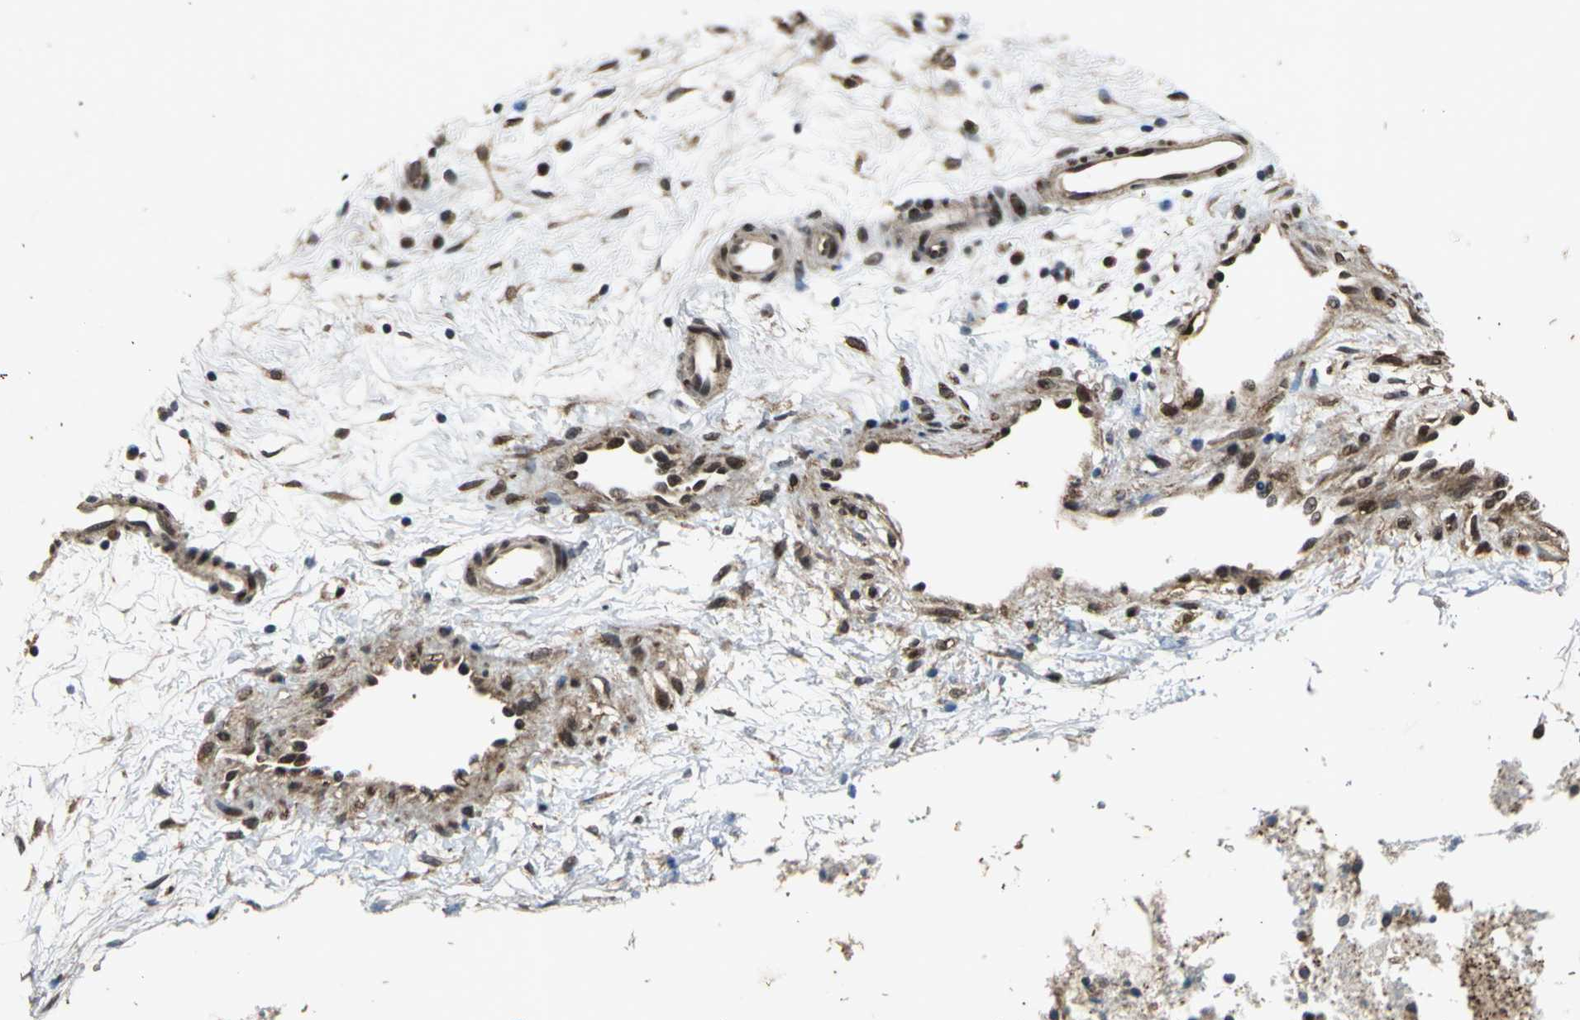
{"staining": {"intensity": "moderate", "quantity": "25%-75%", "location": "cytoplasmic/membranous,nuclear"}, "tissue": "nasopharynx", "cell_type": "Respiratory epithelial cells", "image_type": "normal", "snomed": [{"axis": "morphology", "description": "Normal tissue, NOS"}, {"axis": "topography", "description": "Nasopharynx"}], "caption": "Normal nasopharynx was stained to show a protein in brown. There is medium levels of moderate cytoplasmic/membranous,nuclear staining in approximately 25%-75% of respiratory epithelial cells. Using DAB (brown) and hematoxylin (blue) stains, captured at high magnification using brightfield microscopy.", "gene": "NOTCH3", "patient": {"sex": "male", "age": 21}}